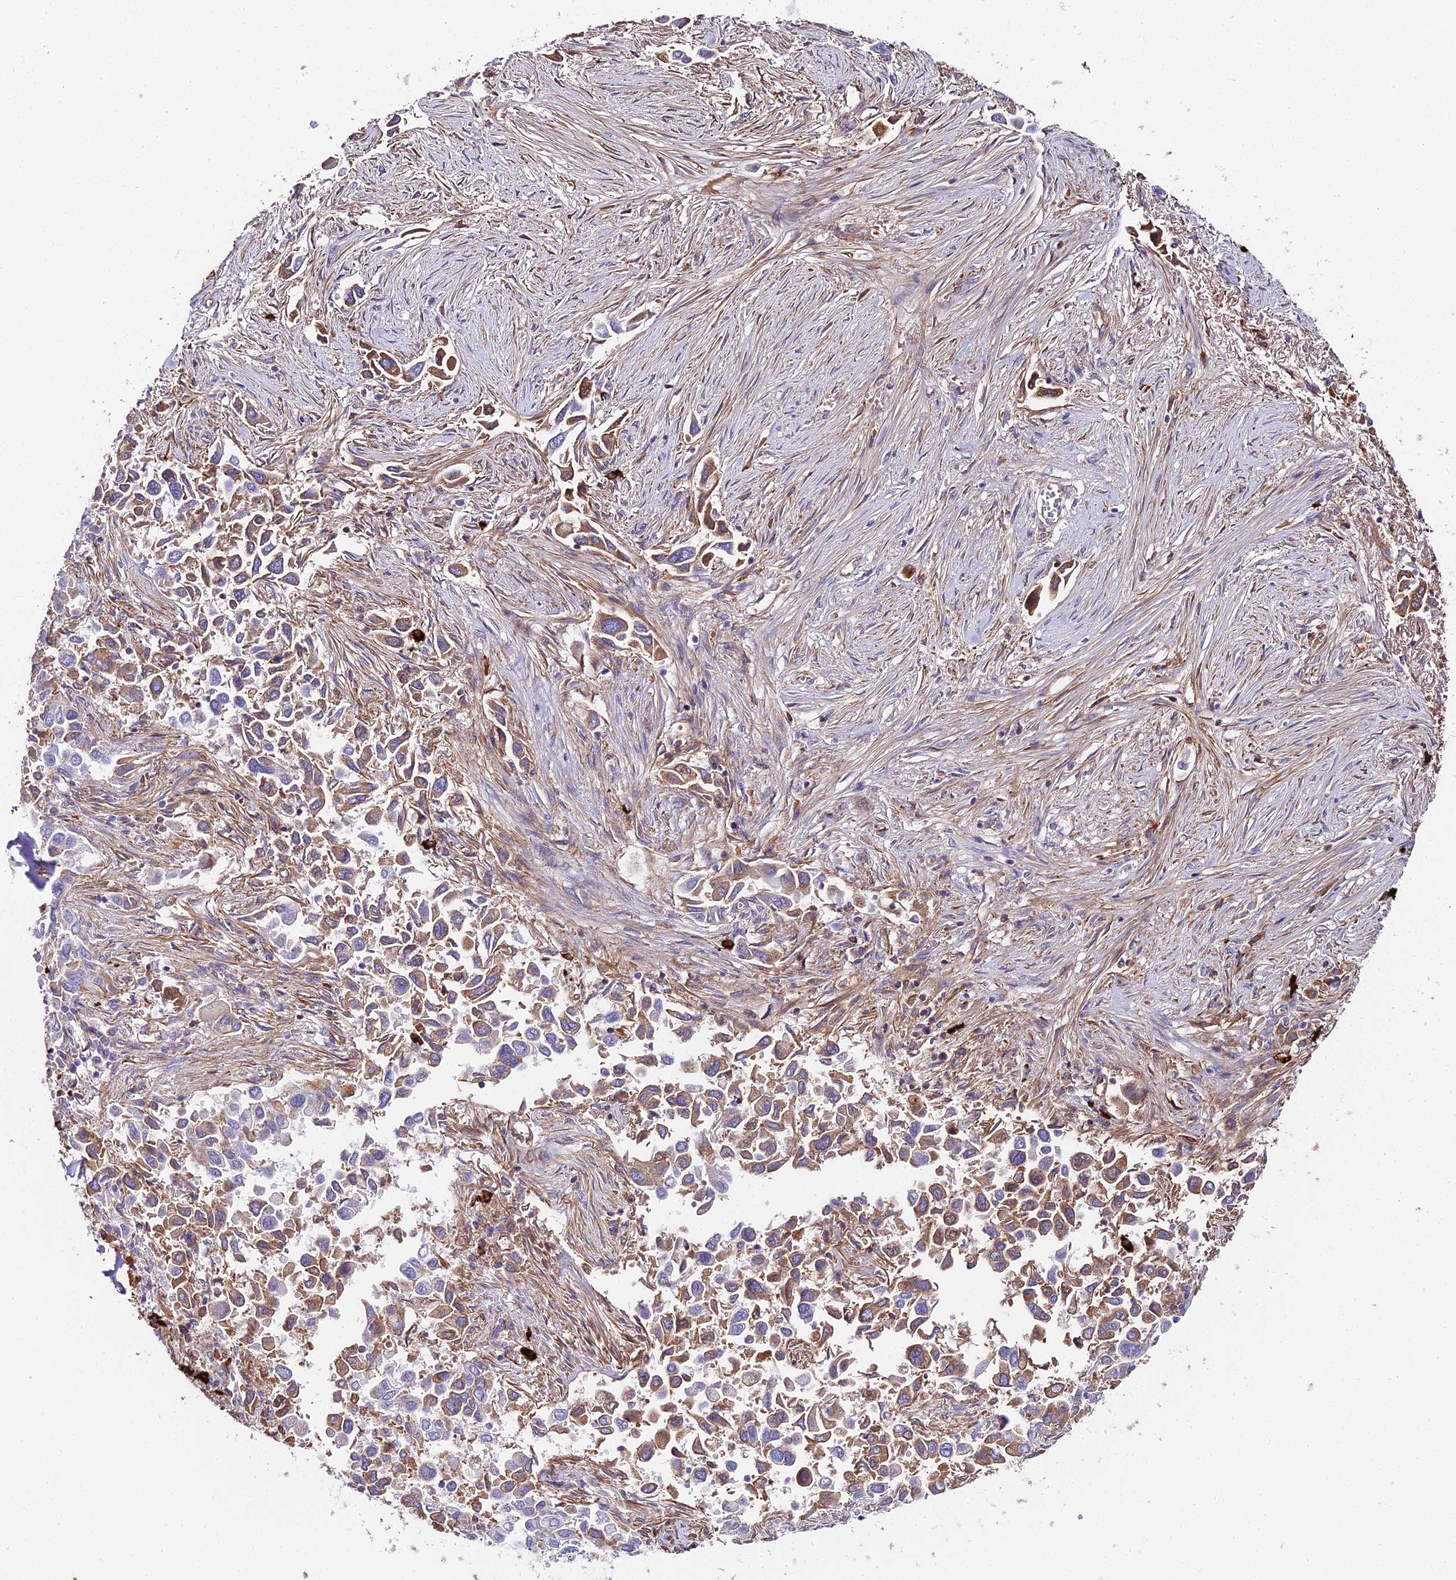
{"staining": {"intensity": "moderate", "quantity": "25%-75%", "location": "cytoplasmic/membranous"}, "tissue": "lung cancer", "cell_type": "Tumor cells", "image_type": "cancer", "snomed": [{"axis": "morphology", "description": "Adenocarcinoma, NOS"}, {"axis": "topography", "description": "Lung"}], "caption": "A brown stain highlights moderate cytoplasmic/membranous staining of a protein in lung adenocarcinoma tumor cells. The staining was performed using DAB (3,3'-diaminobenzidine) to visualize the protein expression in brown, while the nuclei were stained in blue with hematoxylin (Magnification: 20x).", "gene": "BEX4", "patient": {"sex": "female", "age": 76}}